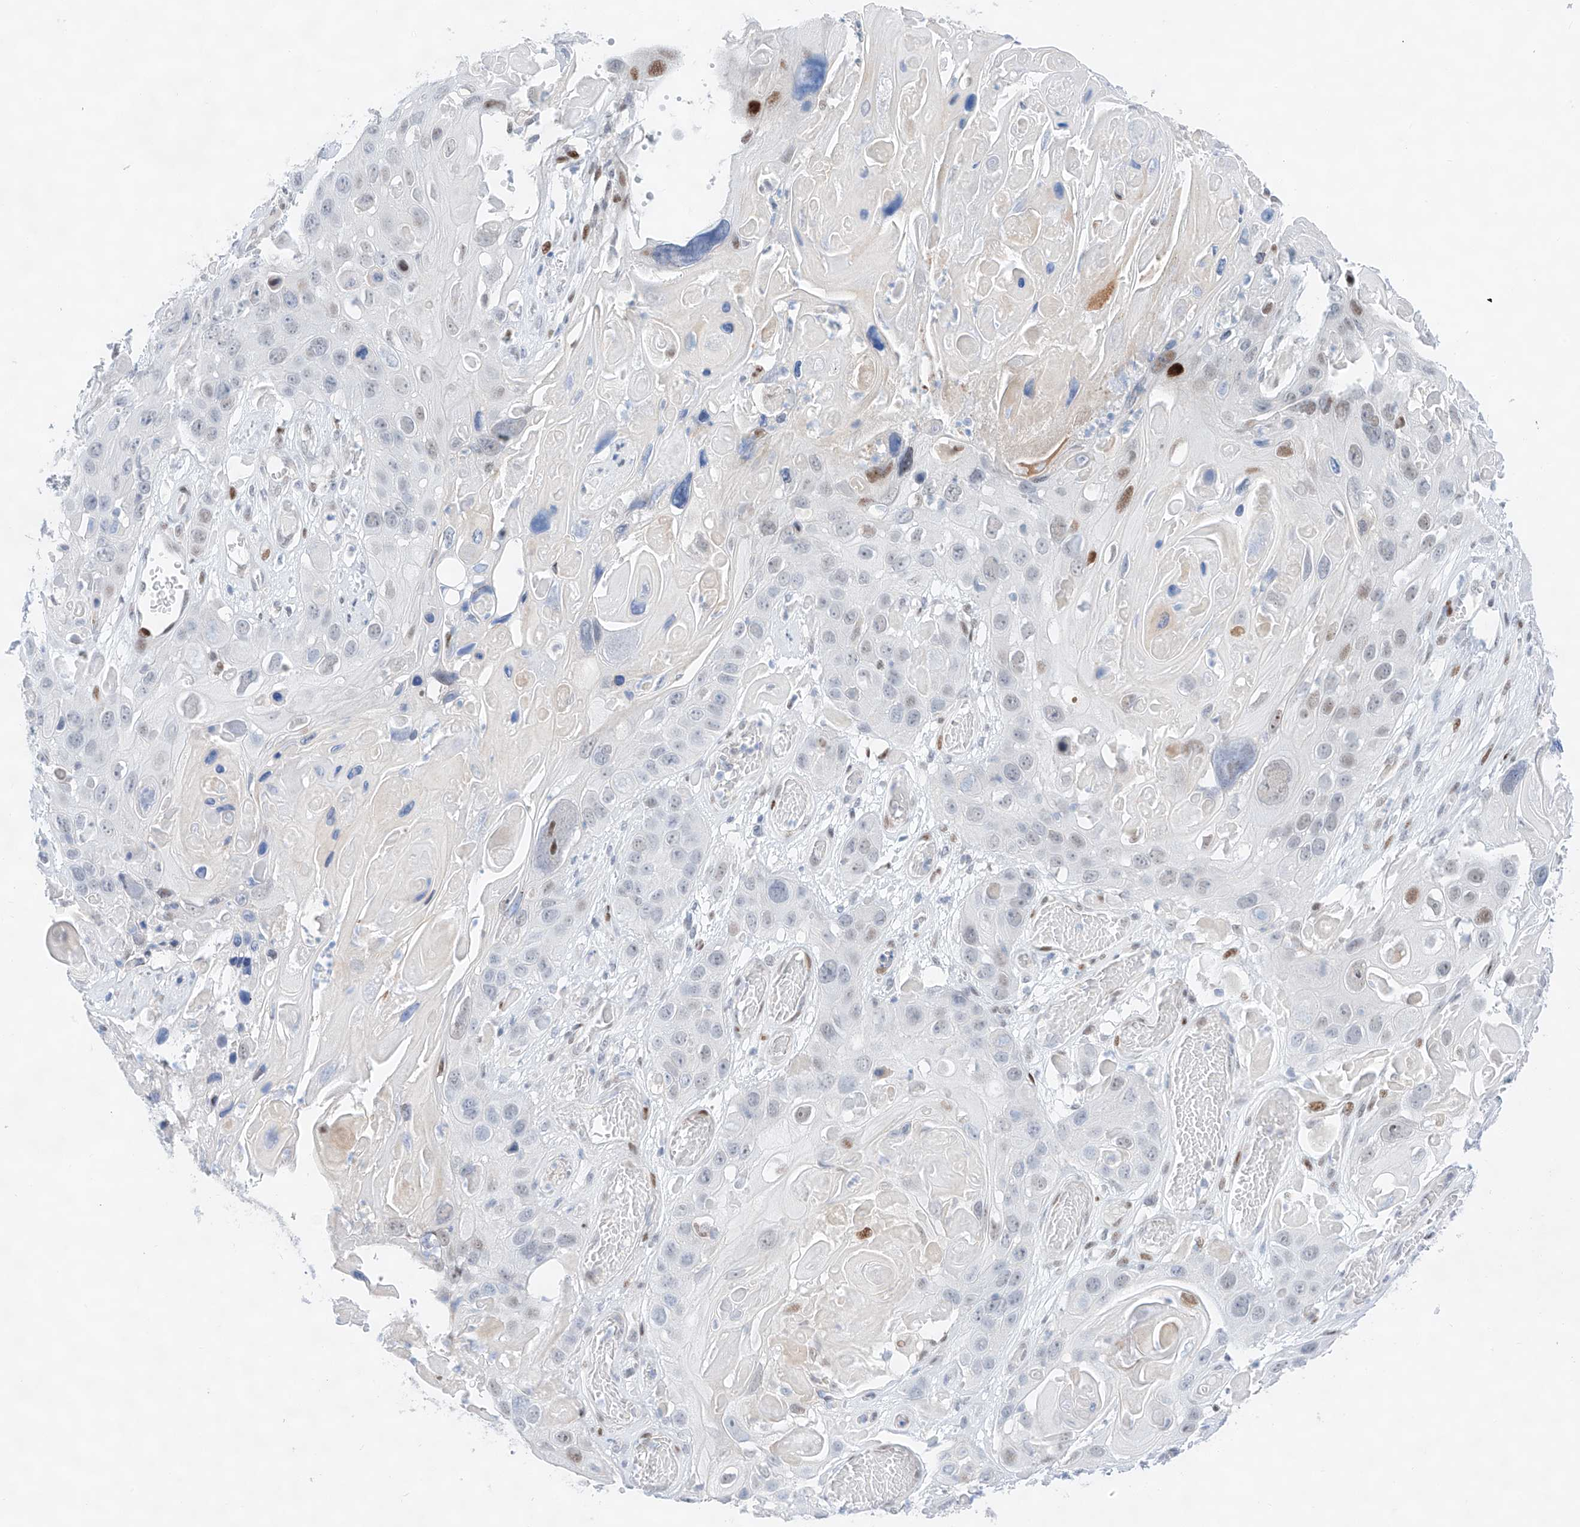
{"staining": {"intensity": "moderate", "quantity": "<25%", "location": "nuclear"}, "tissue": "skin cancer", "cell_type": "Tumor cells", "image_type": "cancer", "snomed": [{"axis": "morphology", "description": "Squamous cell carcinoma, NOS"}, {"axis": "topography", "description": "Skin"}], "caption": "IHC photomicrograph of neoplastic tissue: skin cancer (squamous cell carcinoma) stained using immunohistochemistry exhibits low levels of moderate protein expression localized specifically in the nuclear of tumor cells, appearing as a nuclear brown color.", "gene": "NT5C3B", "patient": {"sex": "male", "age": 55}}